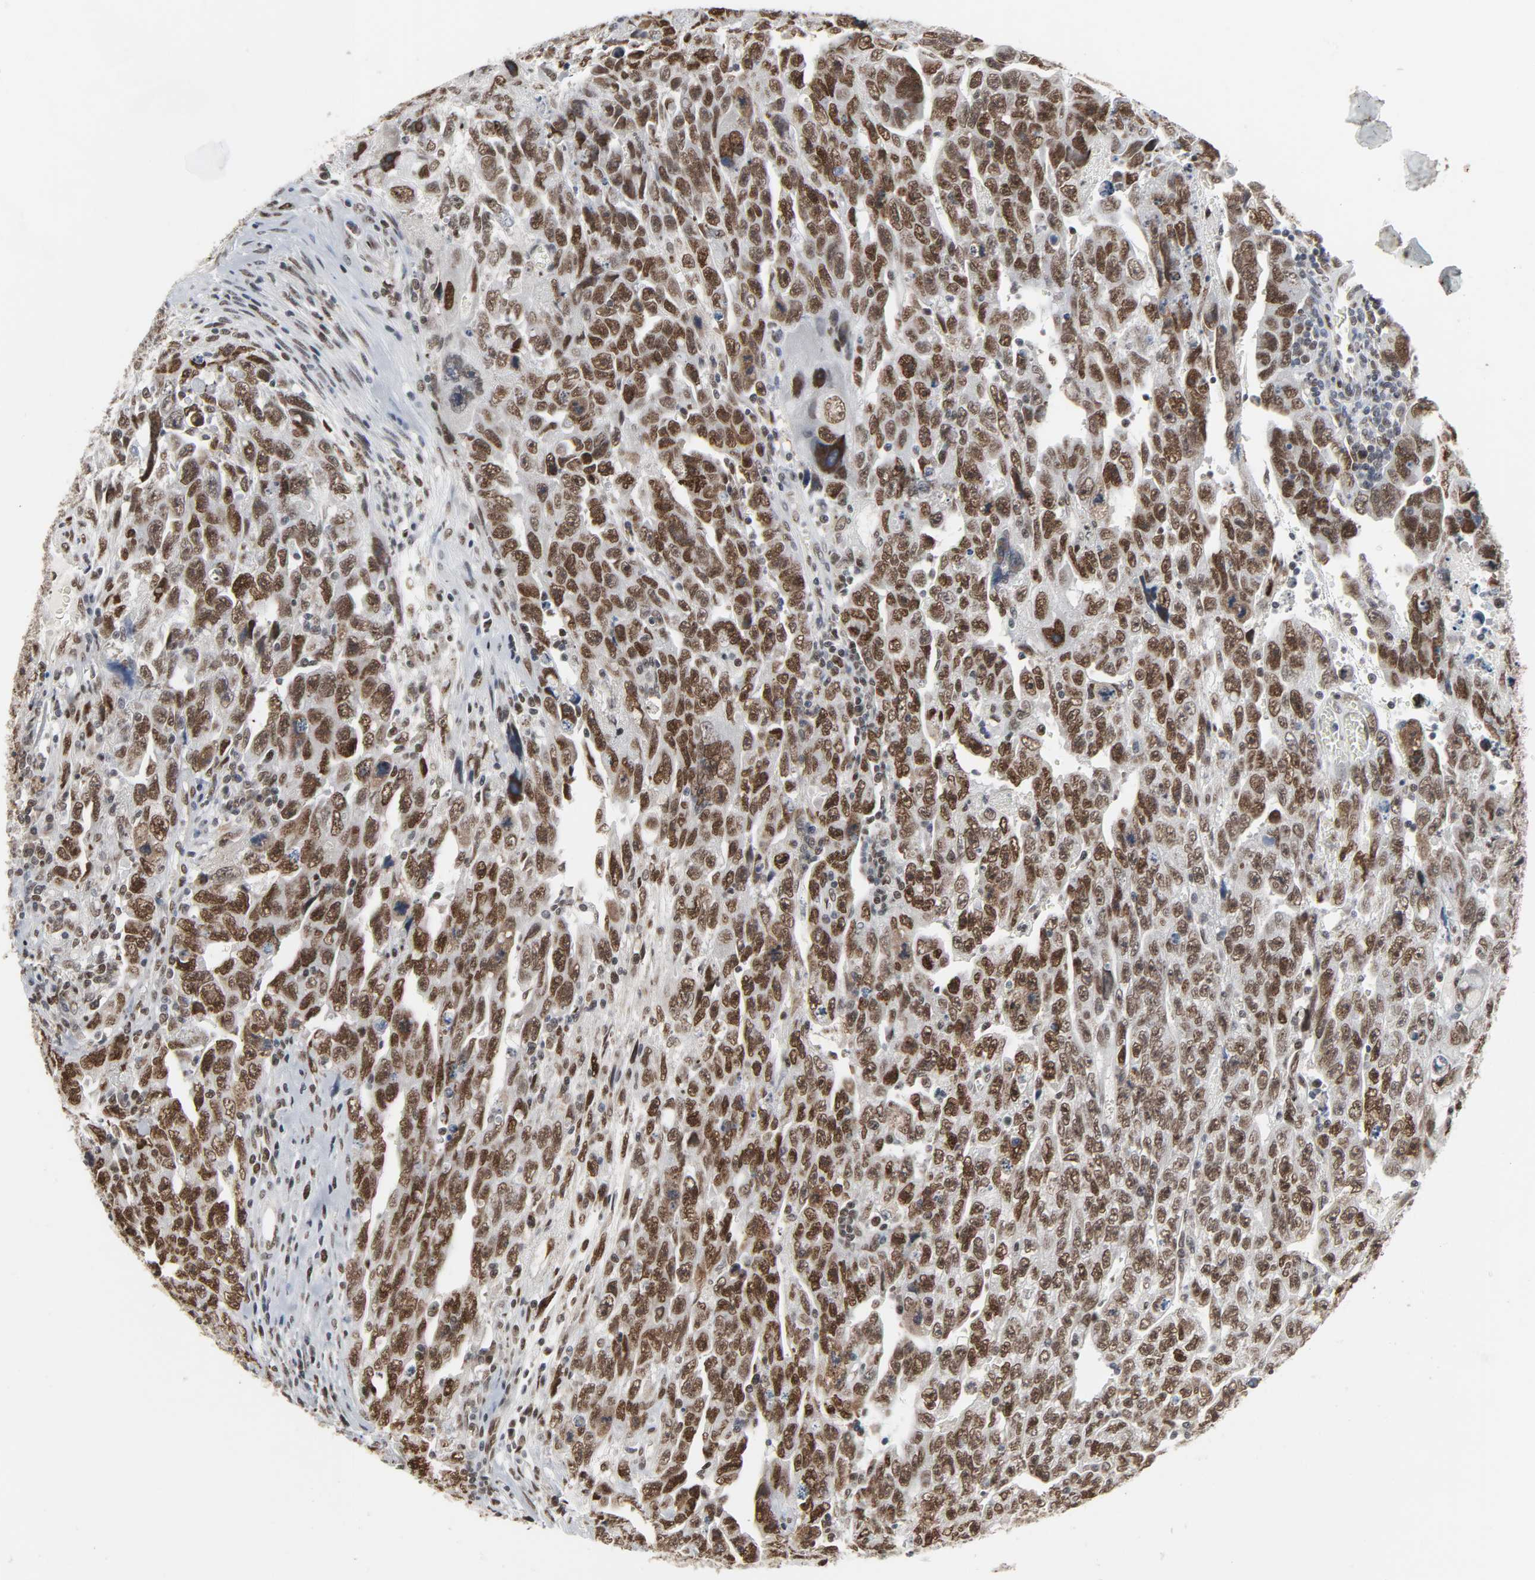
{"staining": {"intensity": "strong", "quantity": ">75%", "location": "nuclear"}, "tissue": "testis cancer", "cell_type": "Tumor cells", "image_type": "cancer", "snomed": [{"axis": "morphology", "description": "Carcinoma, Embryonal, NOS"}, {"axis": "topography", "description": "Testis"}], "caption": "Embryonal carcinoma (testis) stained for a protein (brown) displays strong nuclear positive expression in approximately >75% of tumor cells.", "gene": "DAZAP1", "patient": {"sex": "male", "age": 28}}